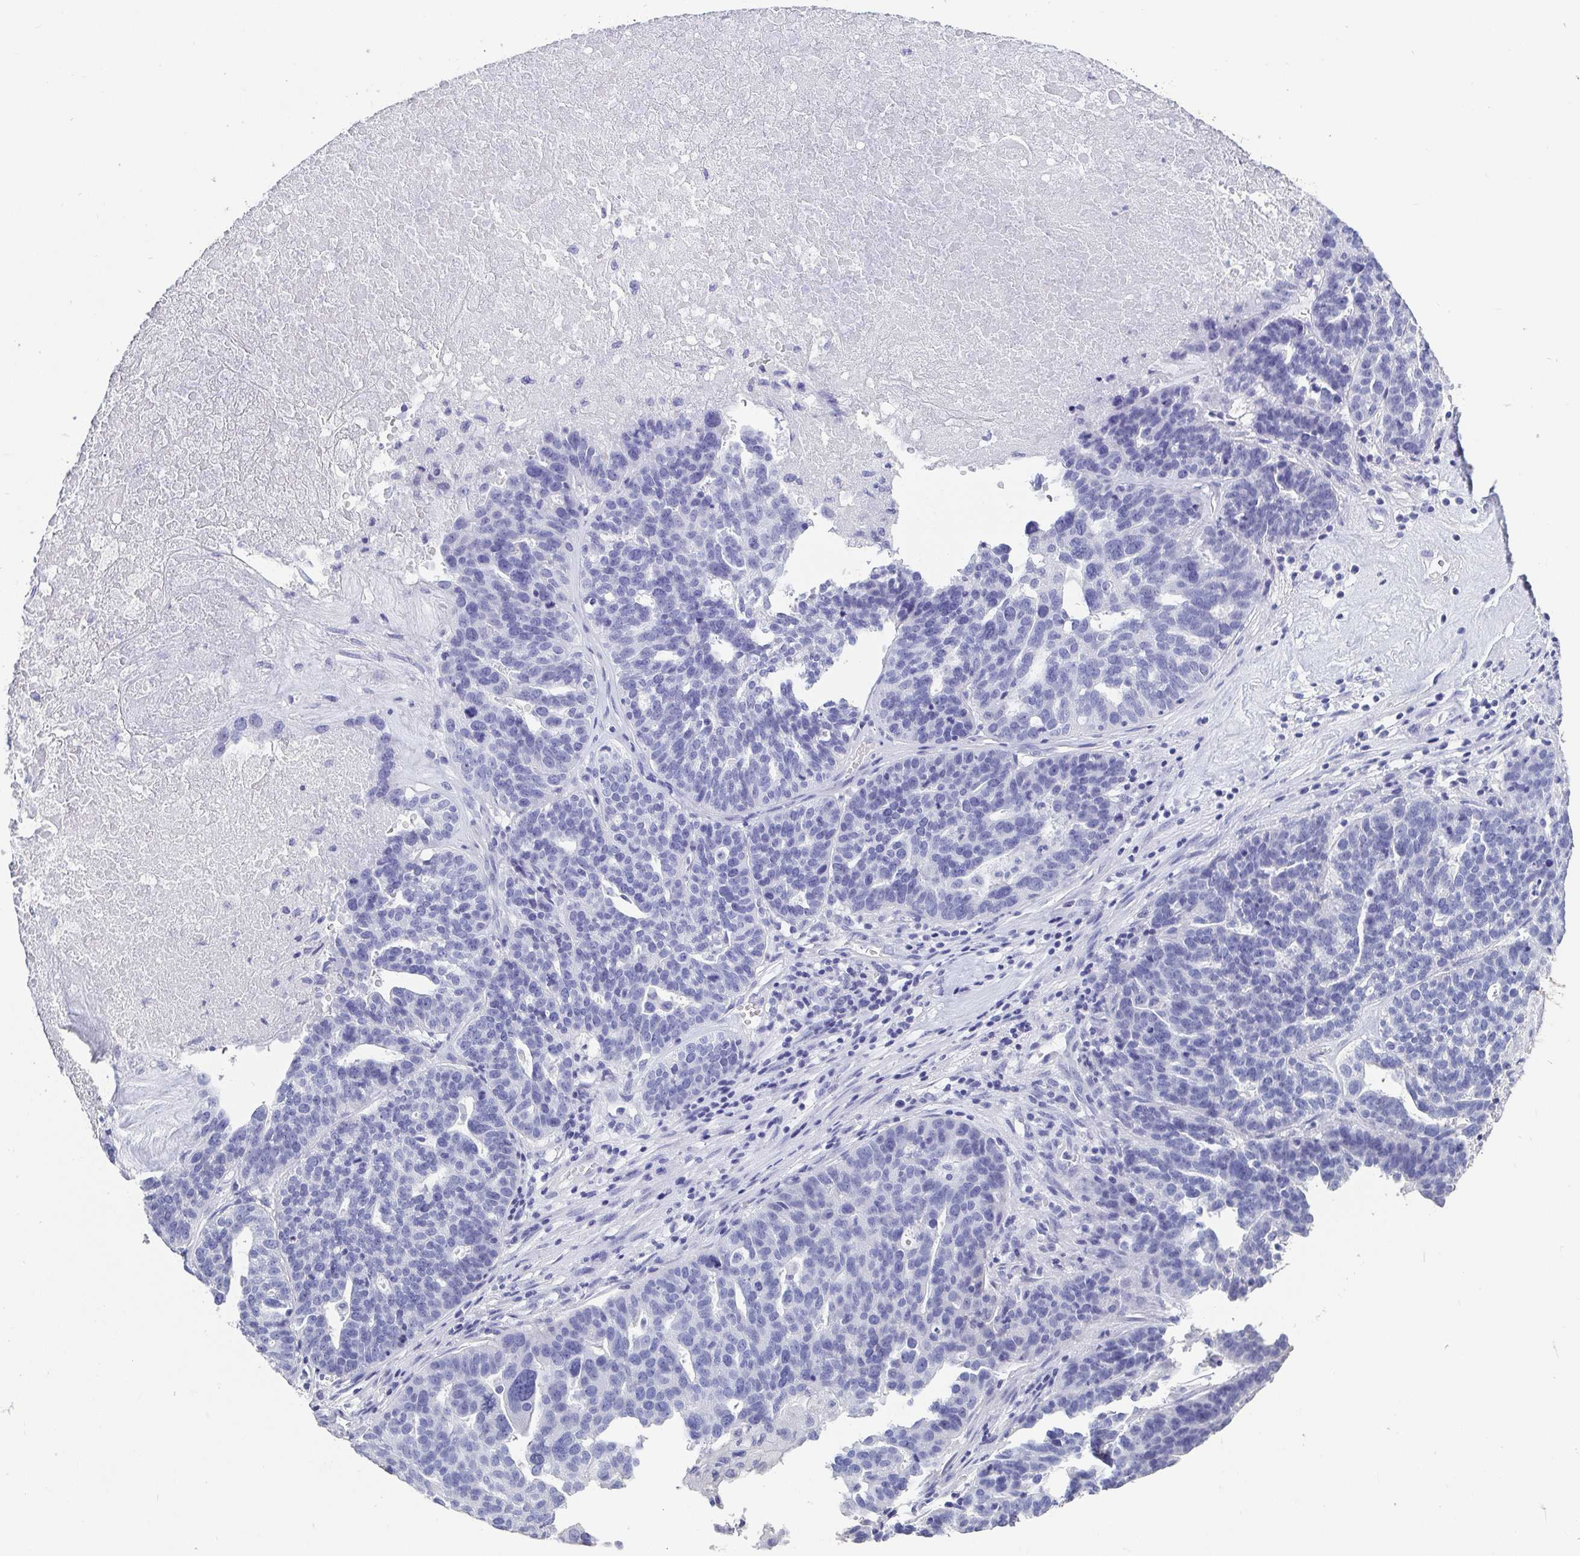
{"staining": {"intensity": "negative", "quantity": "none", "location": "none"}, "tissue": "ovarian cancer", "cell_type": "Tumor cells", "image_type": "cancer", "snomed": [{"axis": "morphology", "description": "Cystadenocarcinoma, serous, NOS"}, {"axis": "topography", "description": "Ovary"}], "caption": "This is an immunohistochemistry (IHC) photomicrograph of ovarian cancer (serous cystadenocarcinoma). There is no positivity in tumor cells.", "gene": "SCGN", "patient": {"sex": "female", "age": 59}}